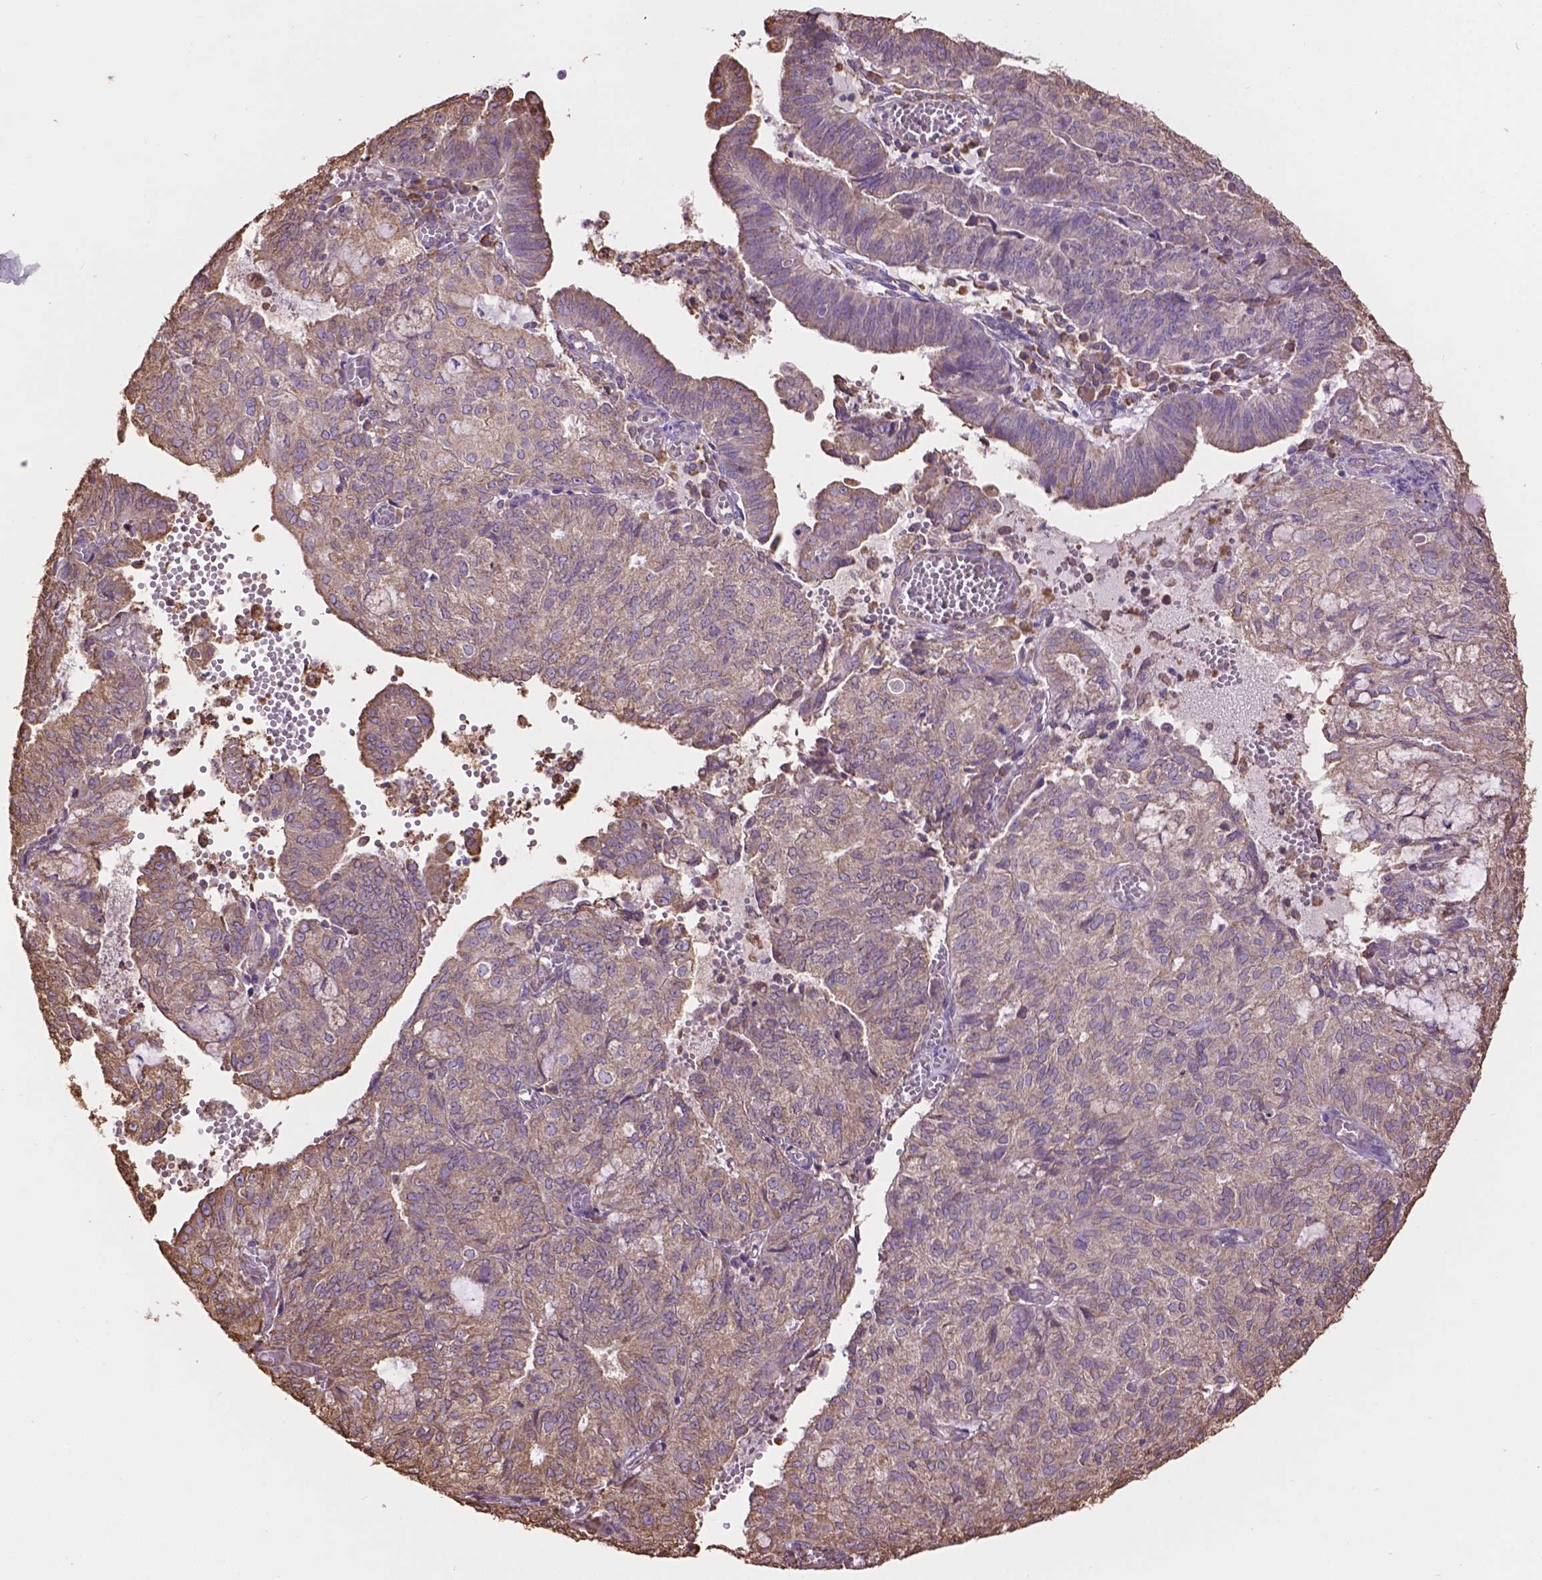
{"staining": {"intensity": "weak", "quantity": "<25%", "location": "cytoplasmic/membranous"}, "tissue": "endometrial cancer", "cell_type": "Tumor cells", "image_type": "cancer", "snomed": [{"axis": "morphology", "description": "Adenocarcinoma, NOS"}, {"axis": "topography", "description": "Endometrium"}], "caption": "Immunohistochemistry (IHC) image of neoplastic tissue: human endometrial adenocarcinoma stained with DAB shows no significant protein positivity in tumor cells. (DAB (3,3'-diaminobenzidine) immunohistochemistry with hematoxylin counter stain).", "gene": "PPP2R5E", "patient": {"sex": "female", "age": 82}}